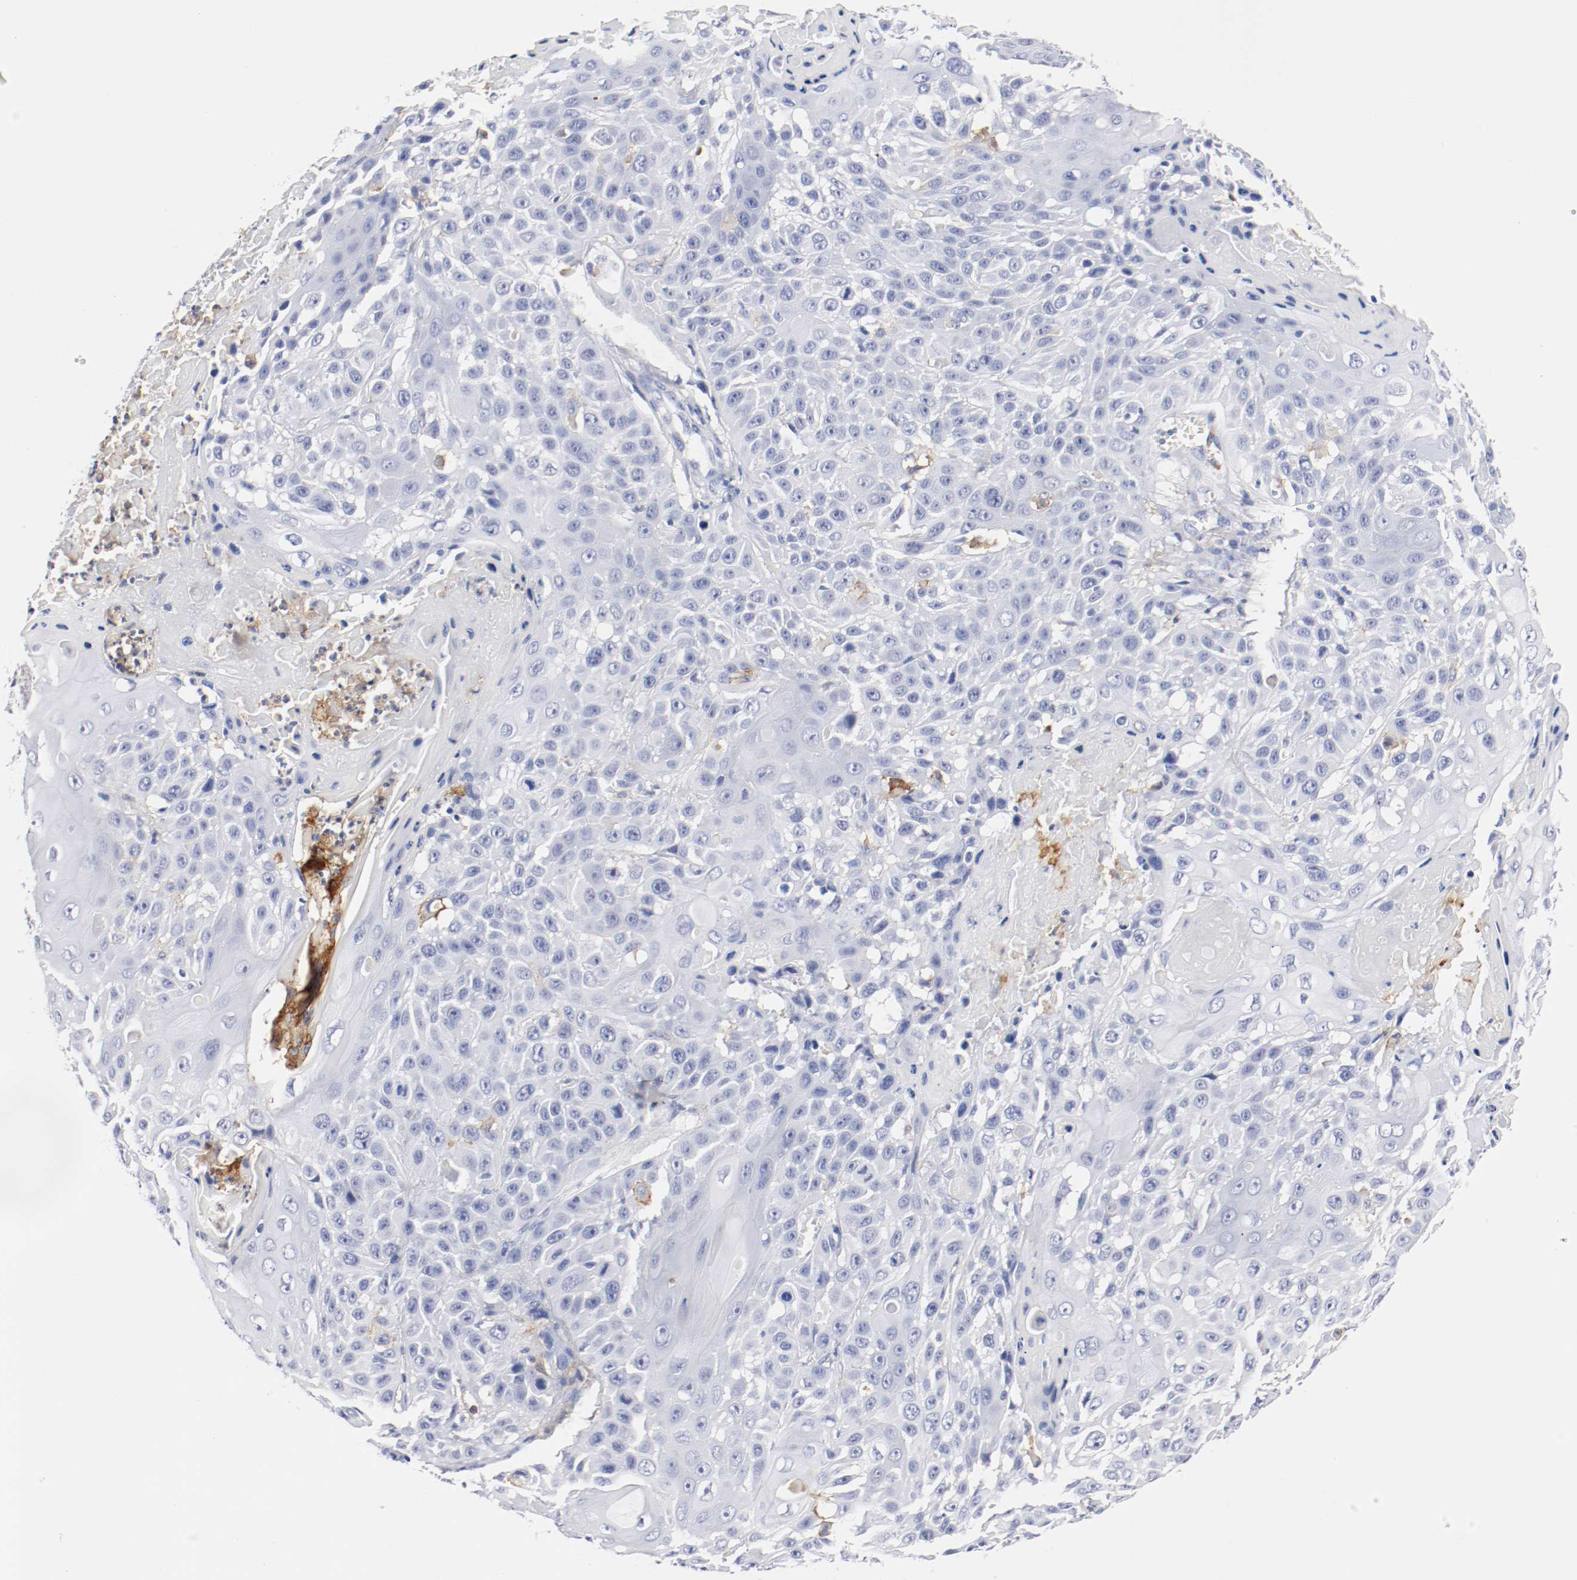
{"staining": {"intensity": "negative", "quantity": "none", "location": "none"}, "tissue": "cervical cancer", "cell_type": "Tumor cells", "image_type": "cancer", "snomed": [{"axis": "morphology", "description": "Squamous cell carcinoma, NOS"}, {"axis": "topography", "description": "Cervix"}], "caption": "The micrograph exhibits no staining of tumor cells in cervical squamous cell carcinoma.", "gene": "ITGAX", "patient": {"sex": "female", "age": 39}}